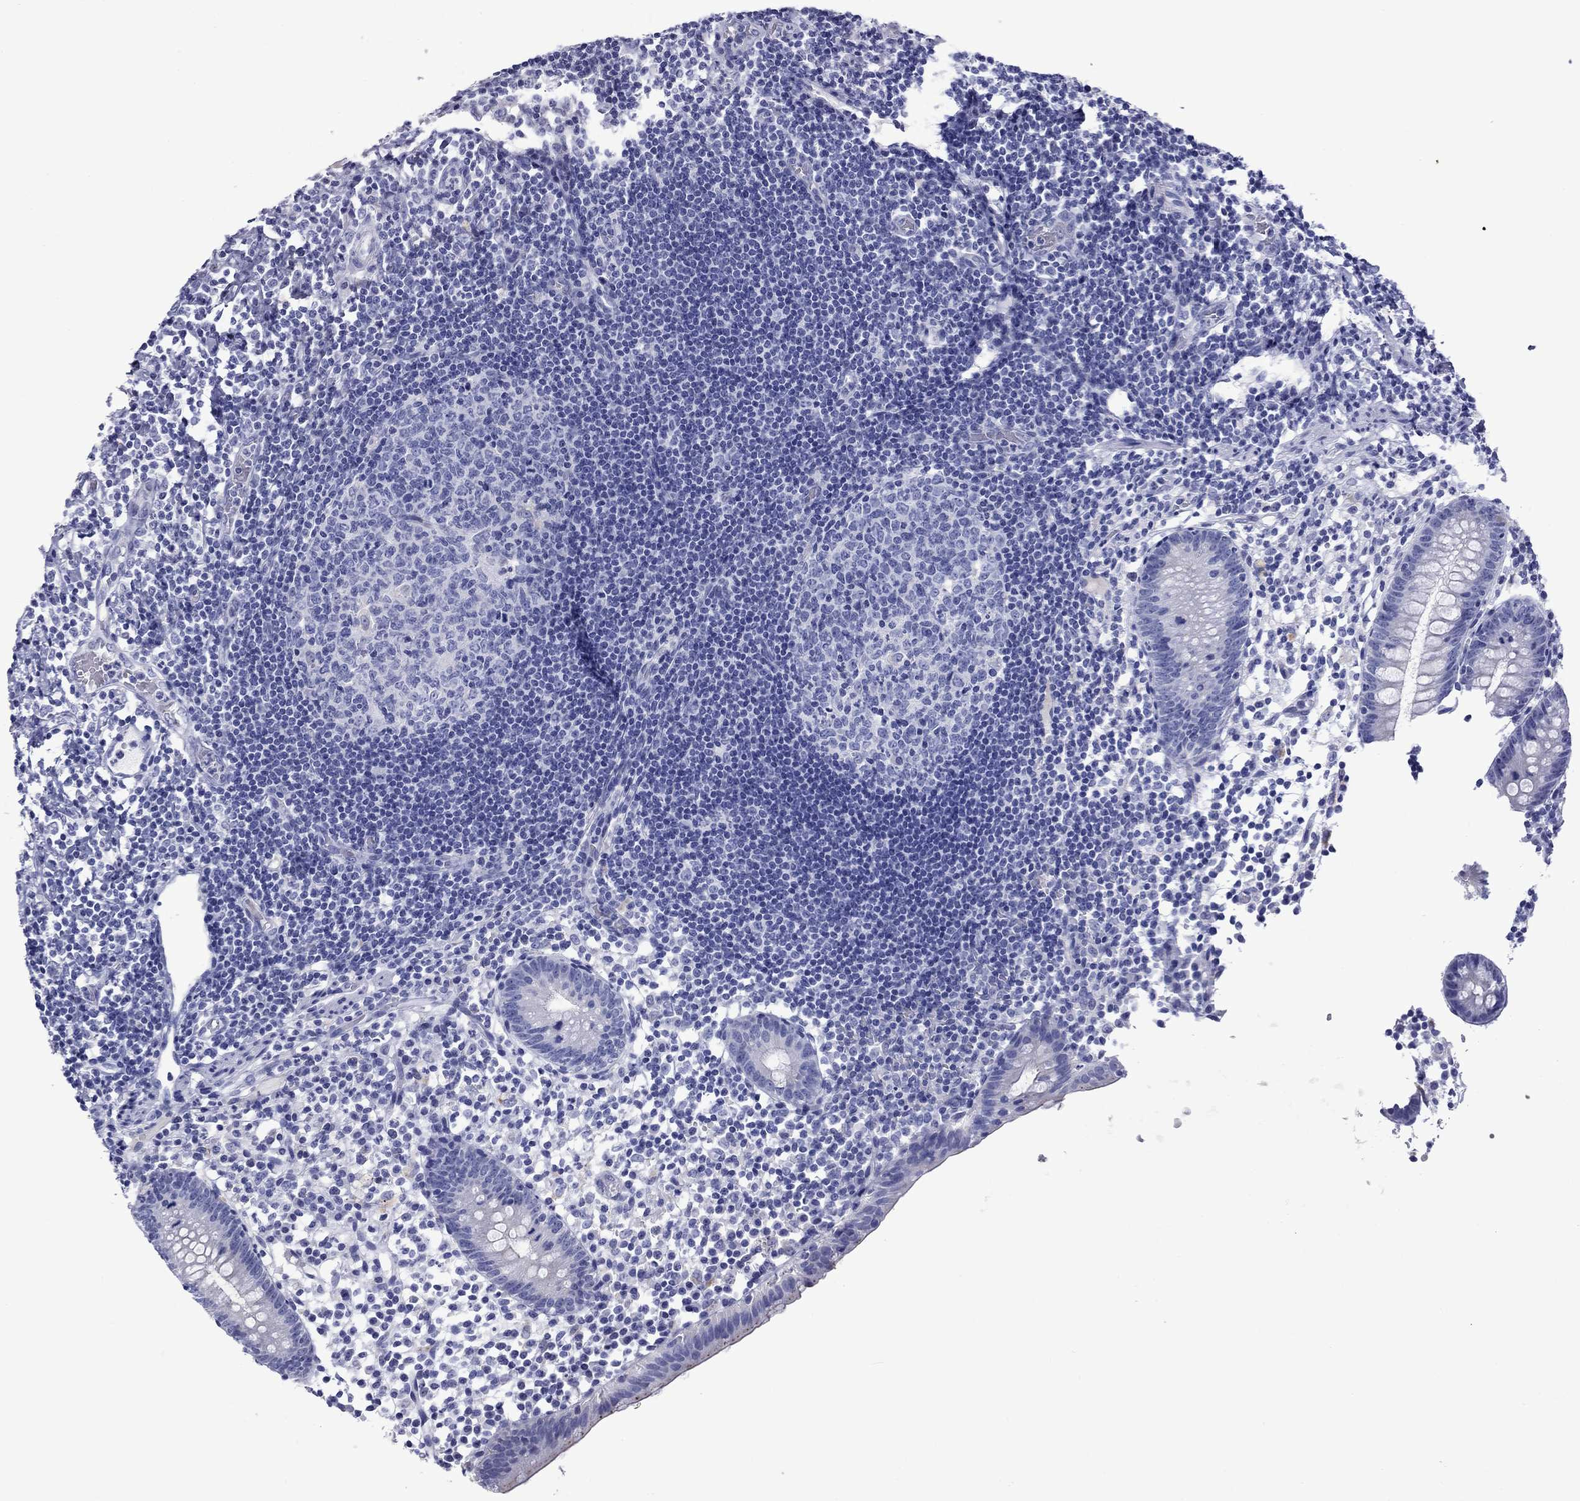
{"staining": {"intensity": "moderate", "quantity": "<25%", "location": "cytoplasmic/membranous"}, "tissue": "appendix", "cell_type": "Glandular cells", "image_type": "normal", "snomed": [{"axis": "morphology", "description": "Normal tissue, NOS"}, {"axis": "topography", "description": "Appendix"}], "caption": "This is an image of immunohistochemistry (IHC) staining of normal appendix, which shows moderate positivity in the cytoplasmic/membranous of glandular cells.", "gene": "PIWIL1", "patient": {"sex": "female", "age": 40}}